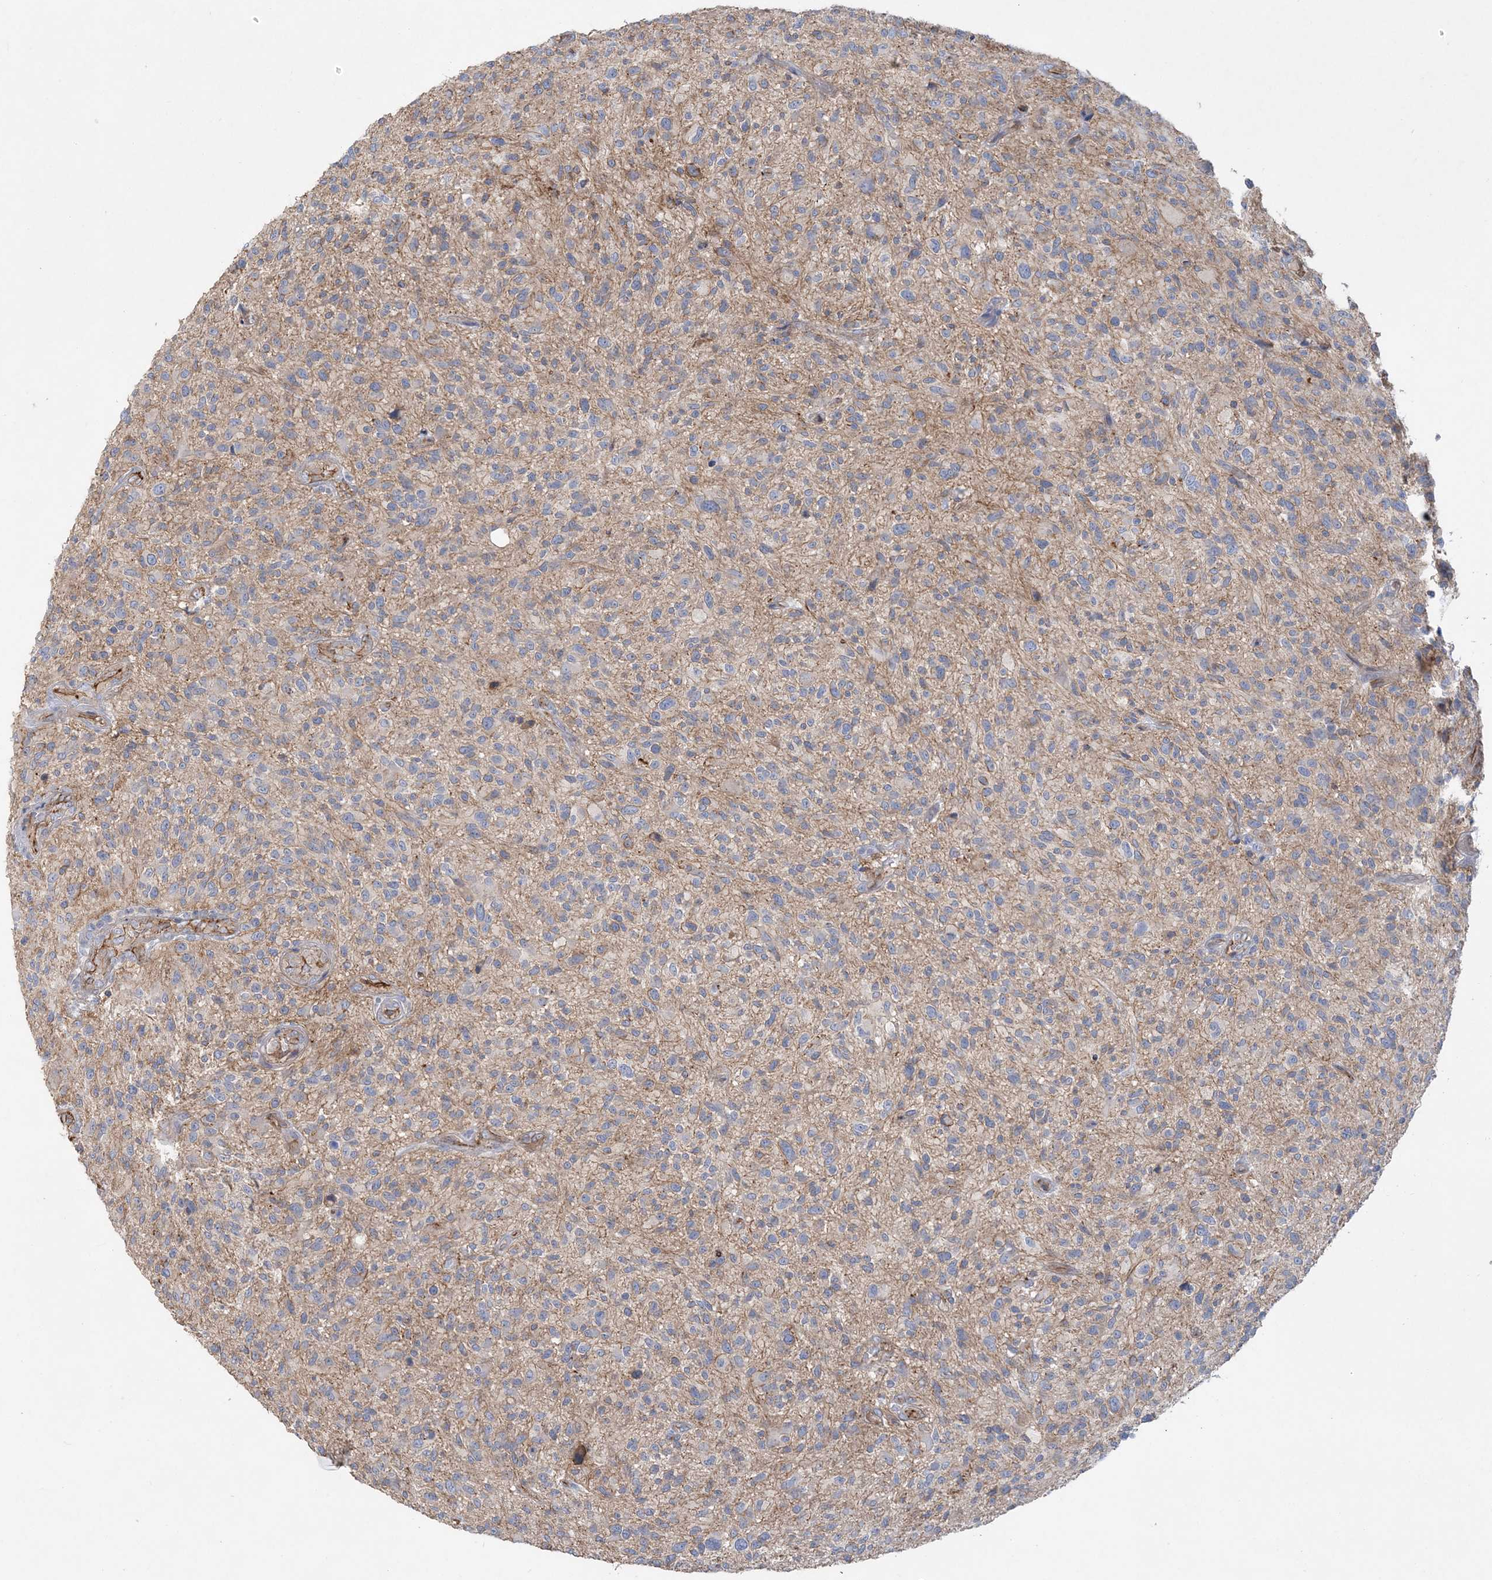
{"staining": {"intensity": "negative", "quantity": "none", "location": "none"}, "tissue": "glioma", "cell_type": "Tumor cells", "image_type": "cancer", "snomed": [{"axis": "morphology", "description": "Glioma, malignant, High grade"}, {"axis": "topography", "description": "Brain"}], "caption": "The image shows no significant staining in tumor cells of glioma.", "gene": "PIGC", "patient": {"sex": "male", "age": 47}}